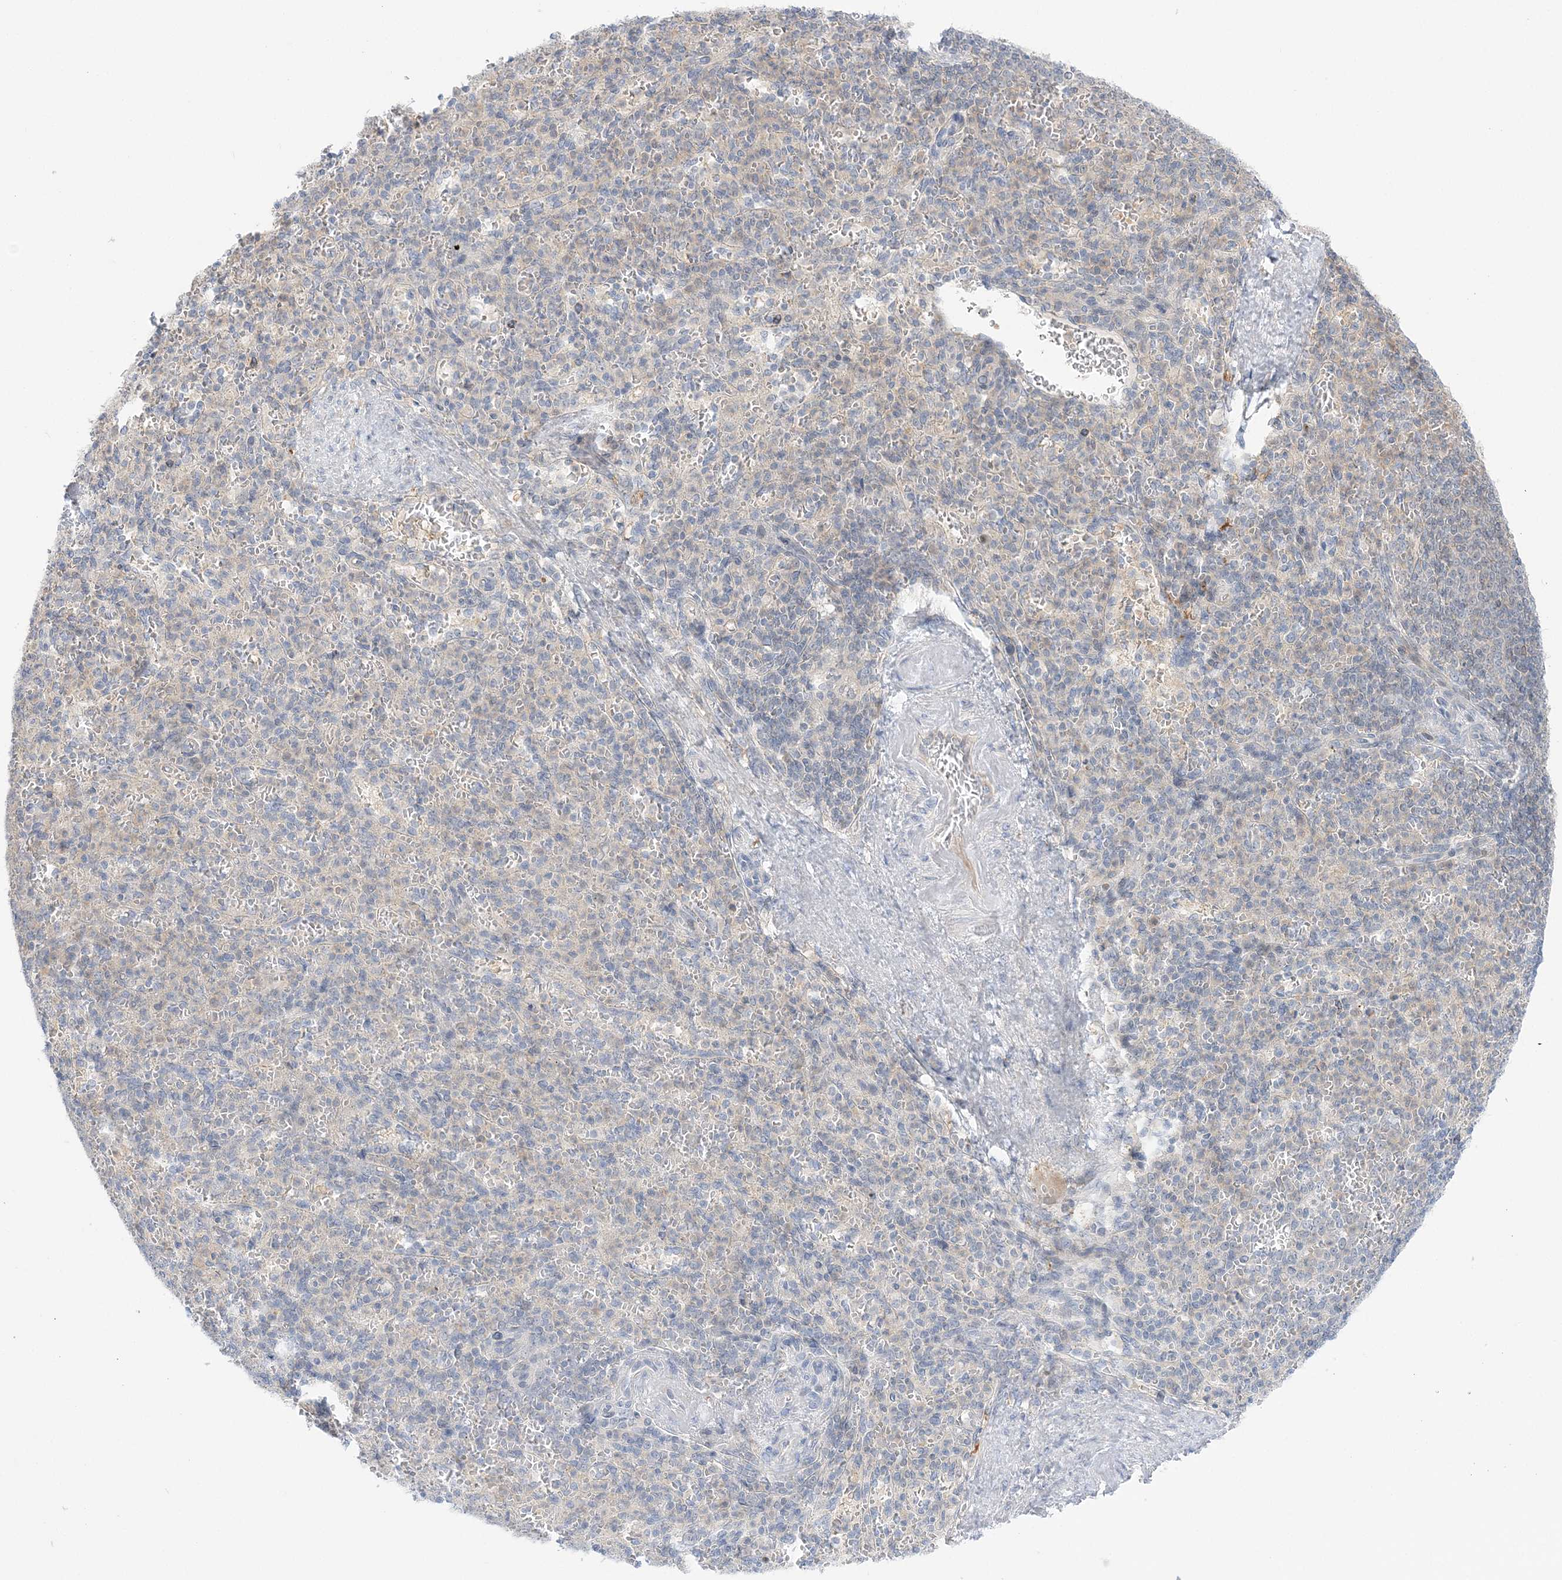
{"staining": {"intensity": "negative", "quantity": "none", "location": "none"}, "tissue": "spleen", "cell_type": "Cells in red pulp", "image_type": "normal", "snomed": [{"axis": "morphology", "description": "Normal tissue, NOS"}, {"axis": "topography", "description": "Spleen"}], "caption": "Immunohistochemistry histopathology image of unremarkable spleen: spleen stained with DAB displays no significant protein expression in cells in red pulp.", "gene": "THADA", "patient": {"sex": "female", "age": 74}}